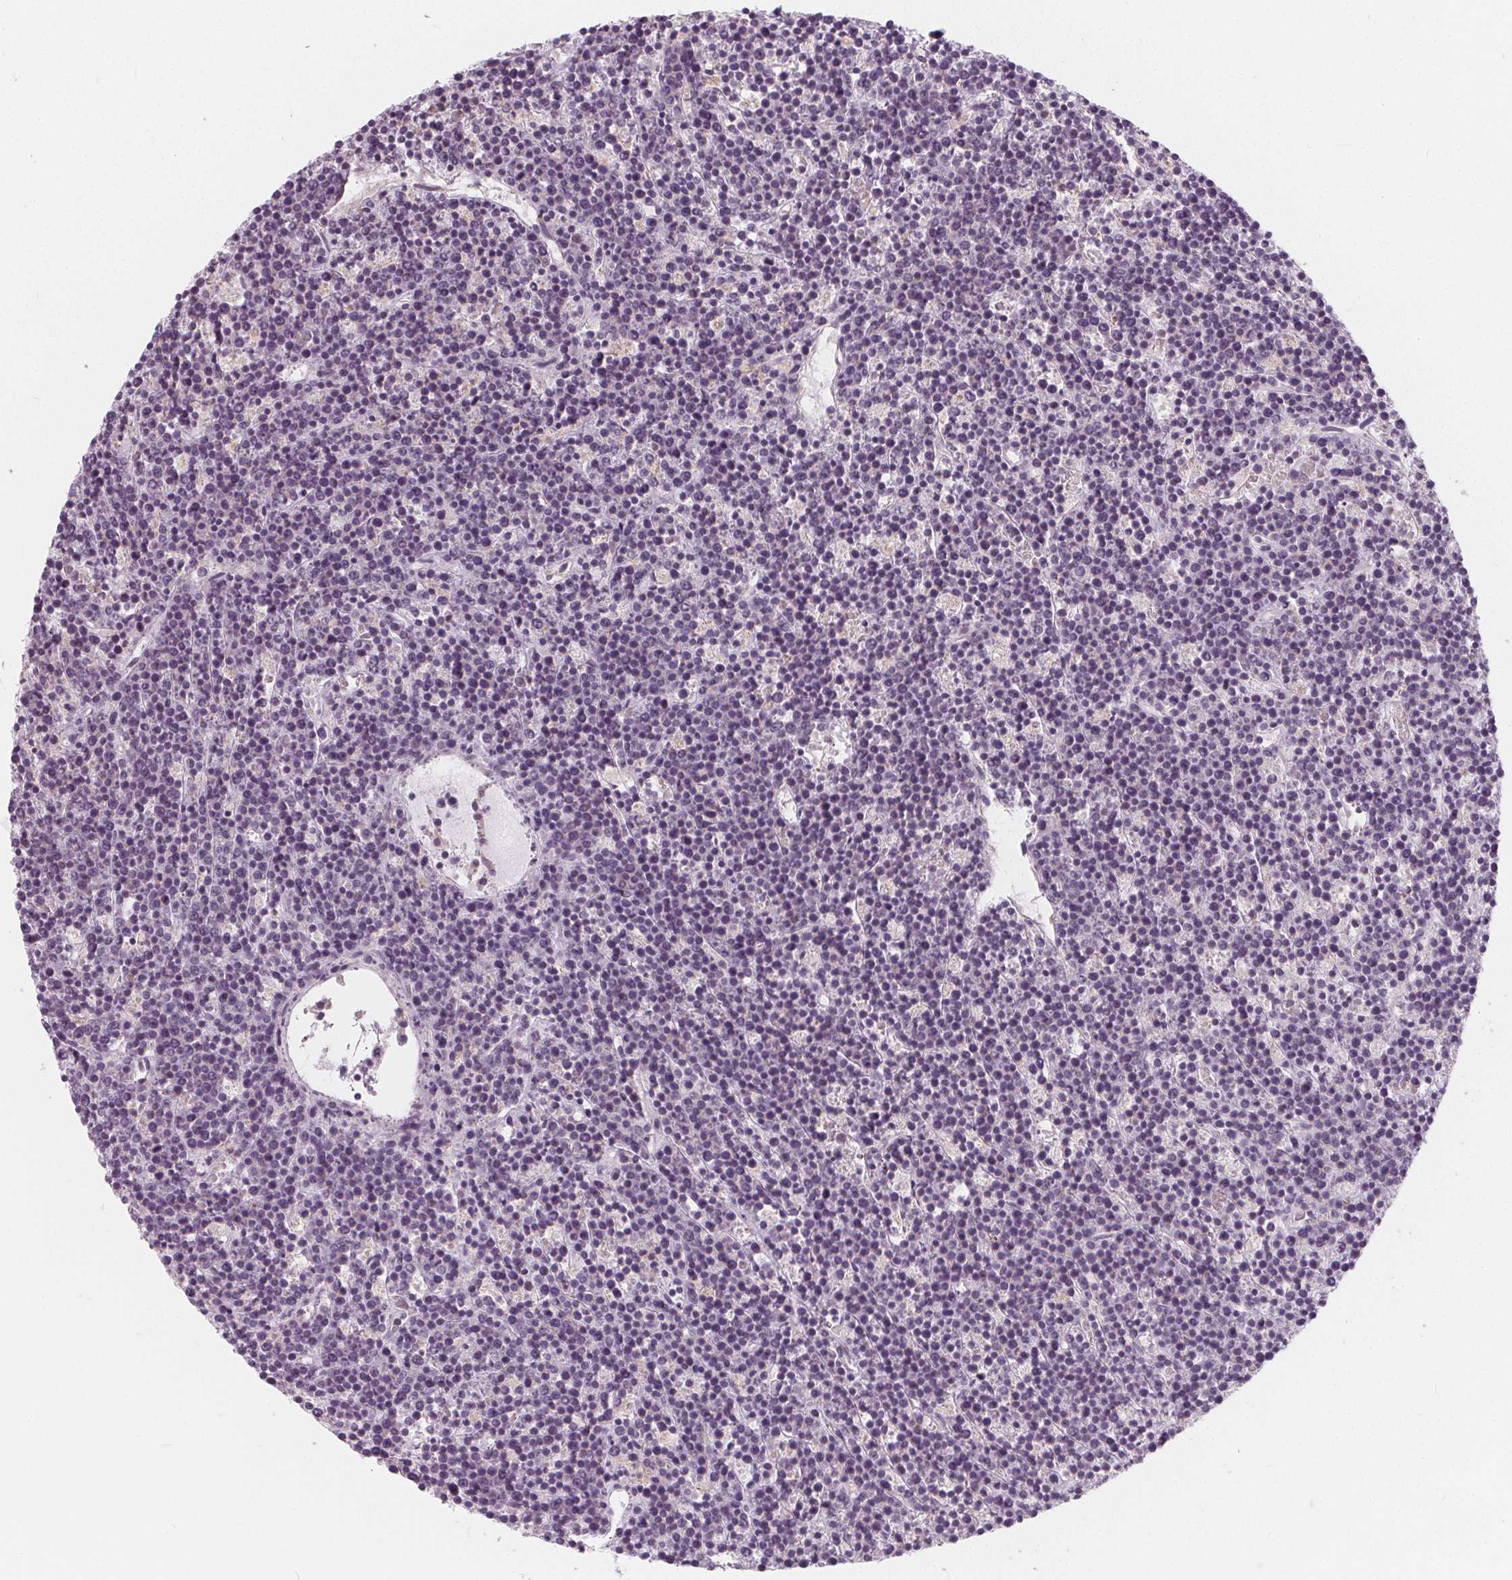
{"staining": {"intensity": "negative", "quantity": "none", "location": "none"}, "tissue": "lymphoma", "cell_type": "Tumor cells", "image_type": "cancer", "snomed": [{"axis": "morphology", "description": "Malignant lymphoma, non-Hodgkin's type, High grade"}, {"axis": "topography", "description": "Ovary"}], "caption": "The histopathology image displays no significant staining in tumor cells of lymphoma.", "gene": "NUP210L", "patient": {"sex": "female", "age": 56}}